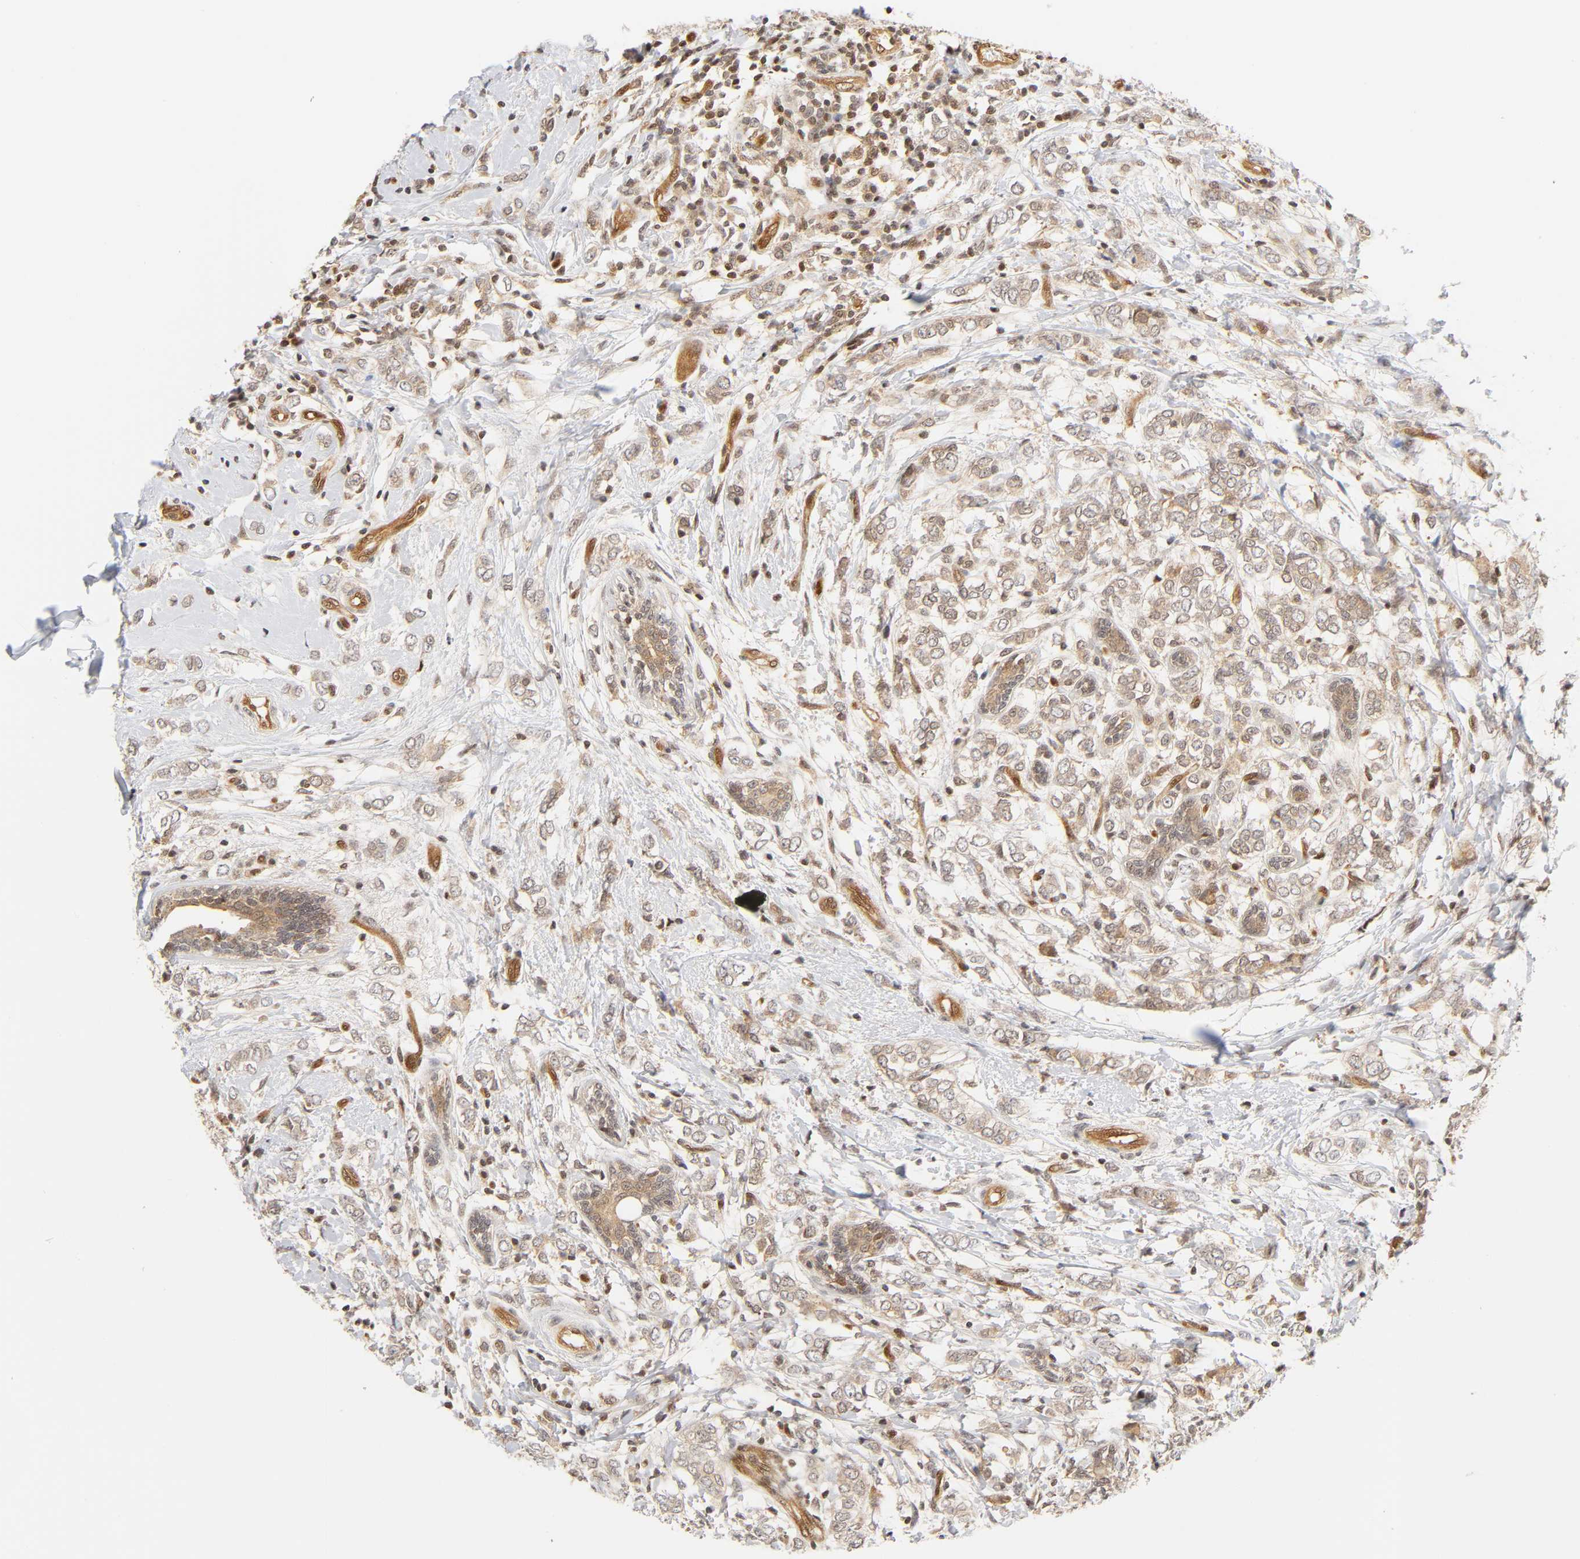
{"staining": {"intensity": "weak", "quantity": ">75%", "location": "cytoplasmic/membranous"}, "tissue": "breast cancer", "cell_type": "Tumor cells", "image_type": "cancer", "snomed": [{"axis": "morphology", "description": "Normal tissue, NOS"}, {"axis": "morphology", "description": "Lobular carcinoma"}, {"axis": "topography", "description": "Breast"}], "caption": "About >75% of tumor cells in breast cancer (lobular carcinoma) show weak cytoplasmic/membranous protein positivity as visualized by brown immunohistochemical staining.", "gene": "CDC37", "patient": {"sex": "female", "age": 47}}